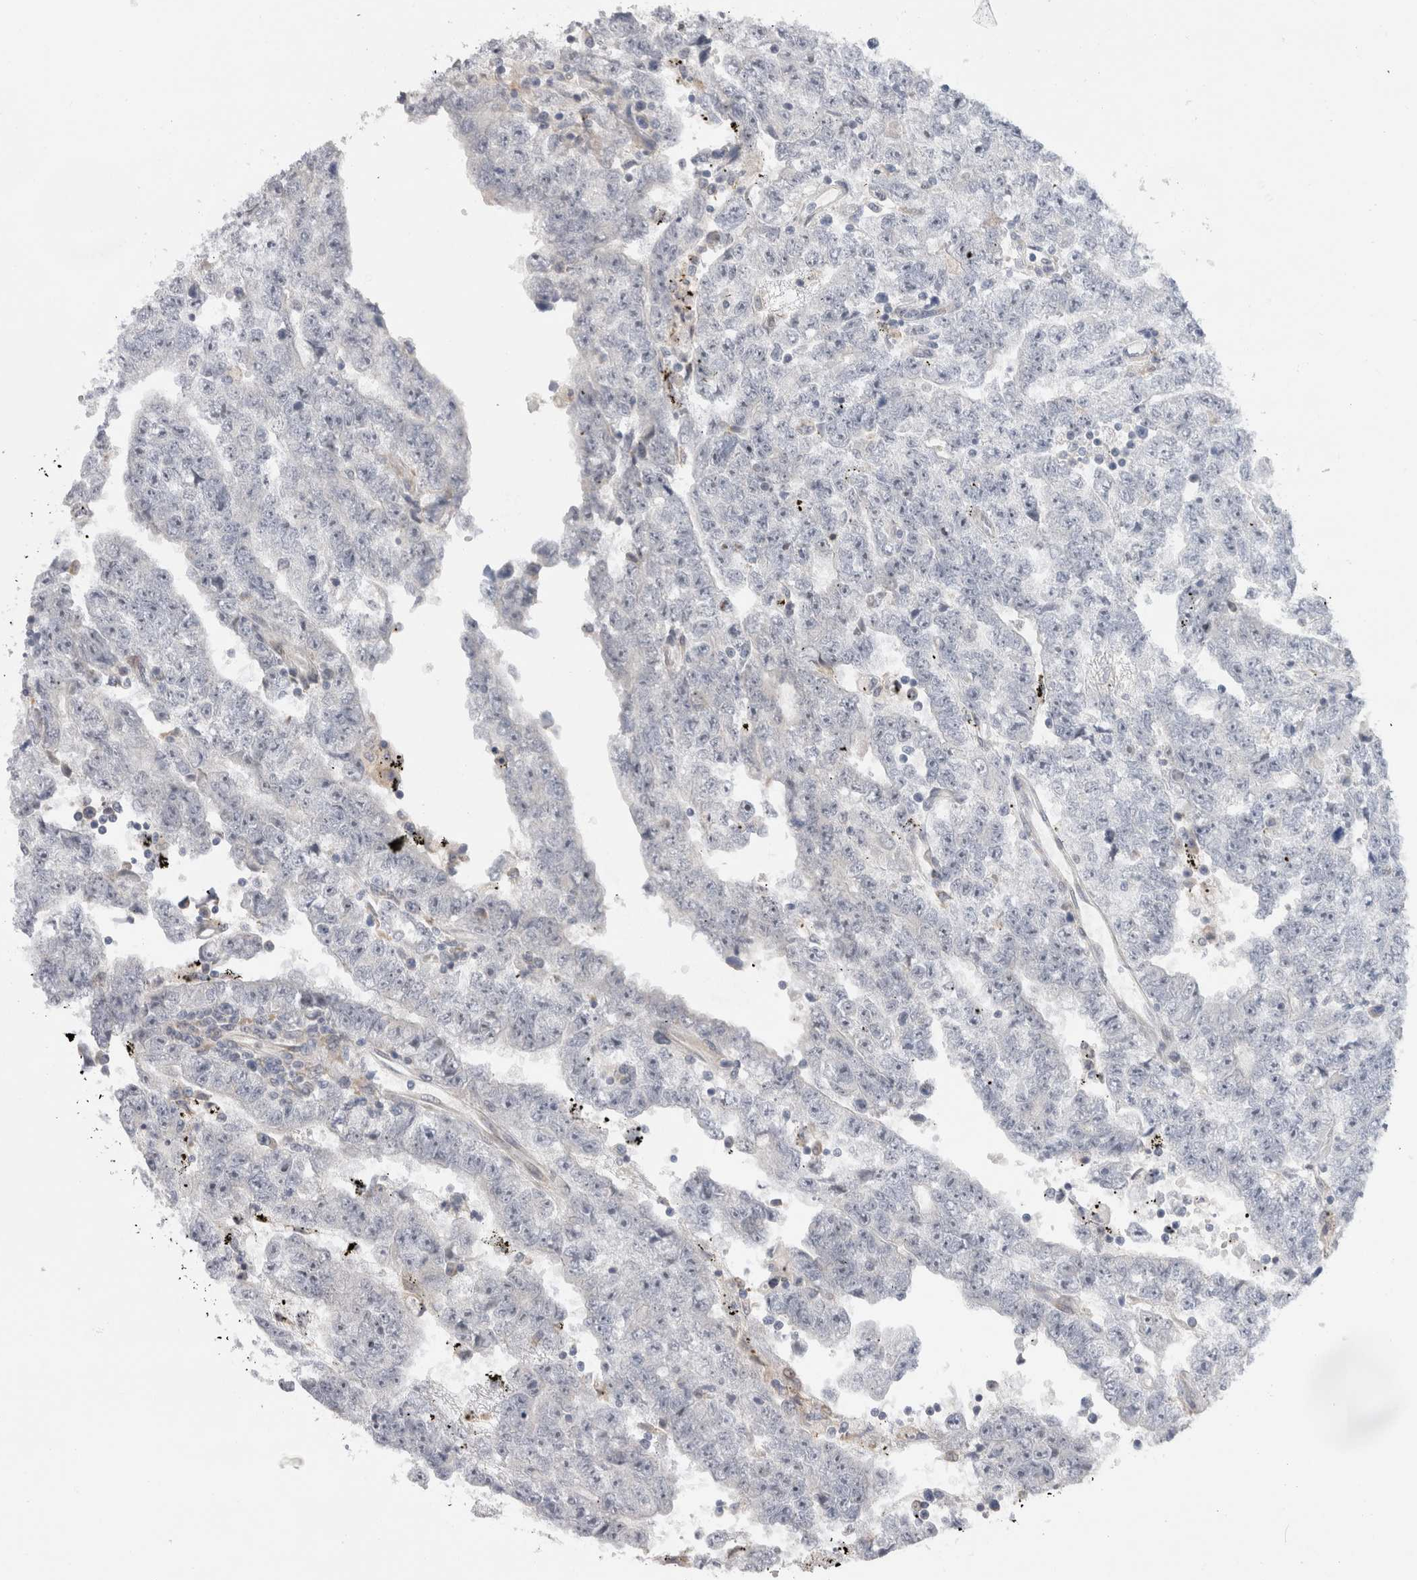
{"staining": {"intensity": "negative", "quantity": "none", "location": "none"}, "tissue": "testis cancer", "cell_type": "Tumor cells", "image_type": "cancer", "snomed": [{"axis": "morphology", "description": "Carcinoma, Embryonal, NOS"}, {"axis": "topography", "description": "Testis"}], "caption": "This micrograph is of embryonal carcinoma (testis) stained with immunohistochemistry (IHC) to label a protein in brown with the nuclei are counter-stained blue. There is no expression in tumor cells. Nuclei are stained in blue.", "gene": "VCPIP1", "patient": {"sex": "male", "age": 25}}